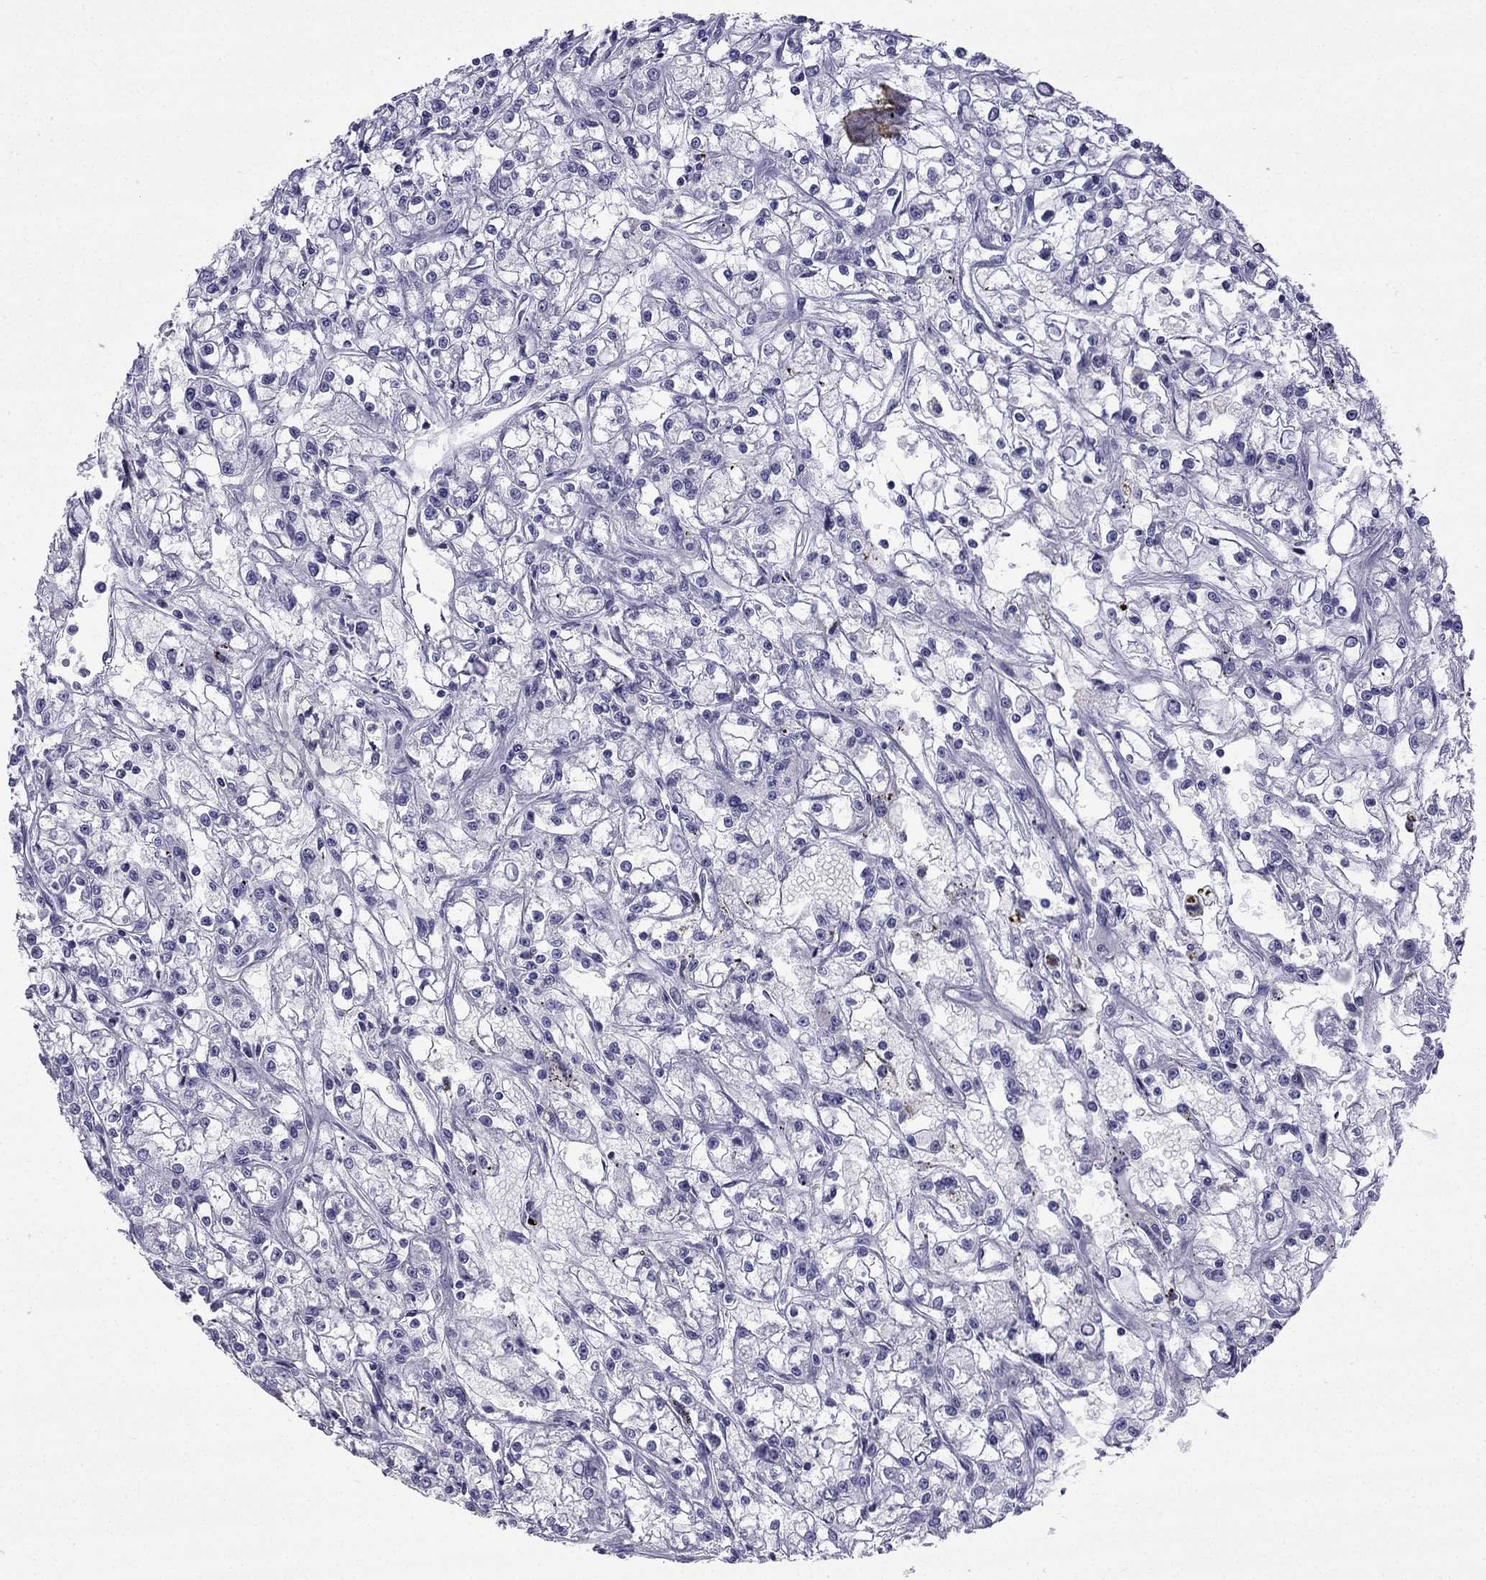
{"staining": {"intensity": "negative", "quantity": "none", "location": "none"}, "tissue": "renal cancer", "cell_type": "Tumor cells", "image_type": "cancer", "snomed": [{"axis": "morphology", "description": "Adenocarcinoma, NOS"}, {"axis": "topography", "description": "Kidney"}], "caption": "Immunohistochemistry (IHC) micrograph of human renal adenocarcinoma stained for a protein (brown), which exhibits no expression in tumor cells.", "gene": "GJA8", "patient": {"sex": "female", "age": 59}}